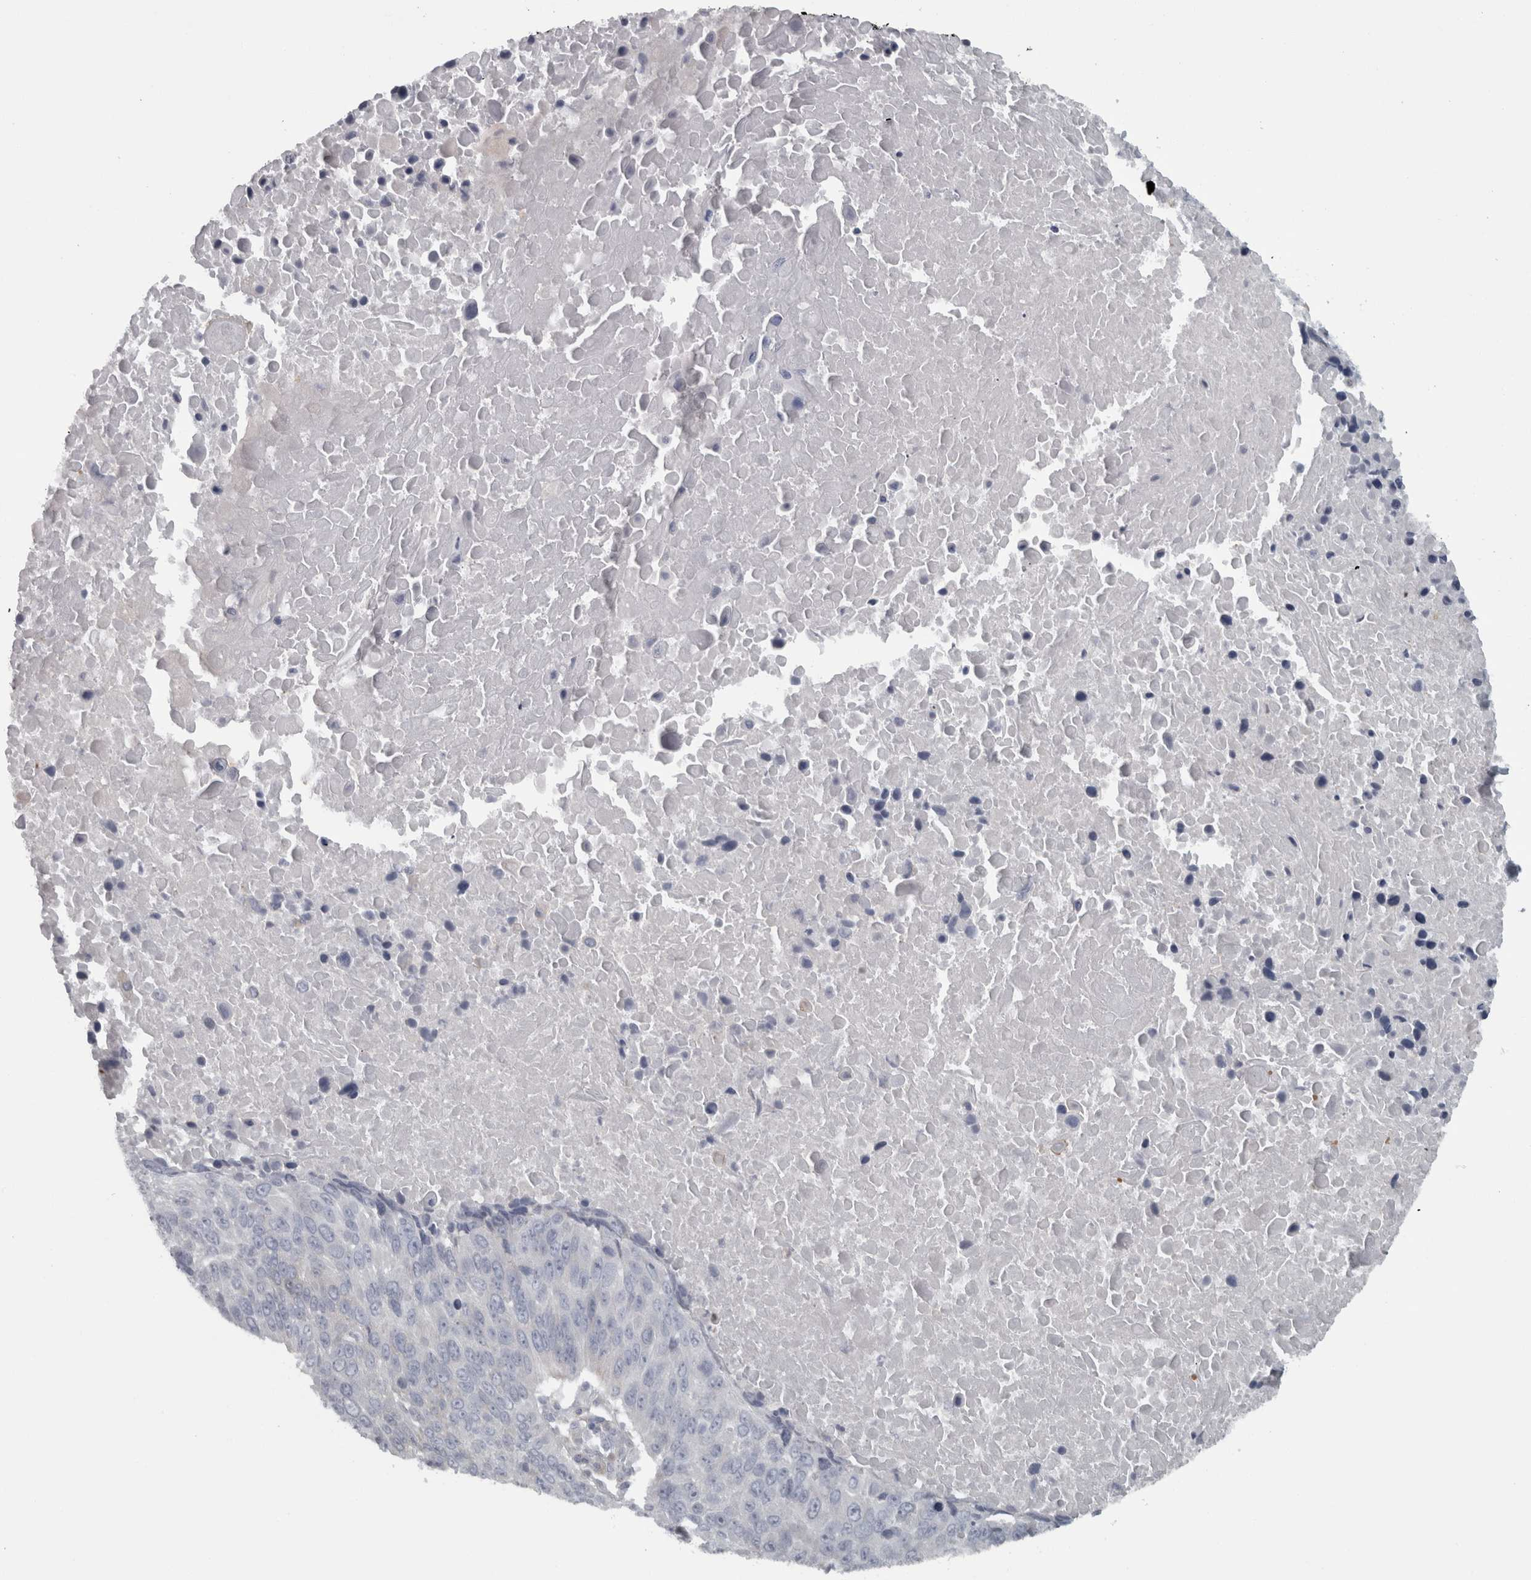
{"staining": {"intensity": "negative", "quantity": "none", "location": "none"}, "tissue": "lung cancer", "cell_type": "Tumor cells", "image_type": "cancer", "snomed": [{"axis": "morphology", "description": "Squamous cell carcinoma, NOS"}, {"axis": "topography", "description": "Lung"}], "caption": "Human squamous cell carcinoma (lung) stained for a protein using IHC shows no staining in tumor cells.", "gene": "PPP1R12B", "patient": {"sex": "male", "age": 66}}